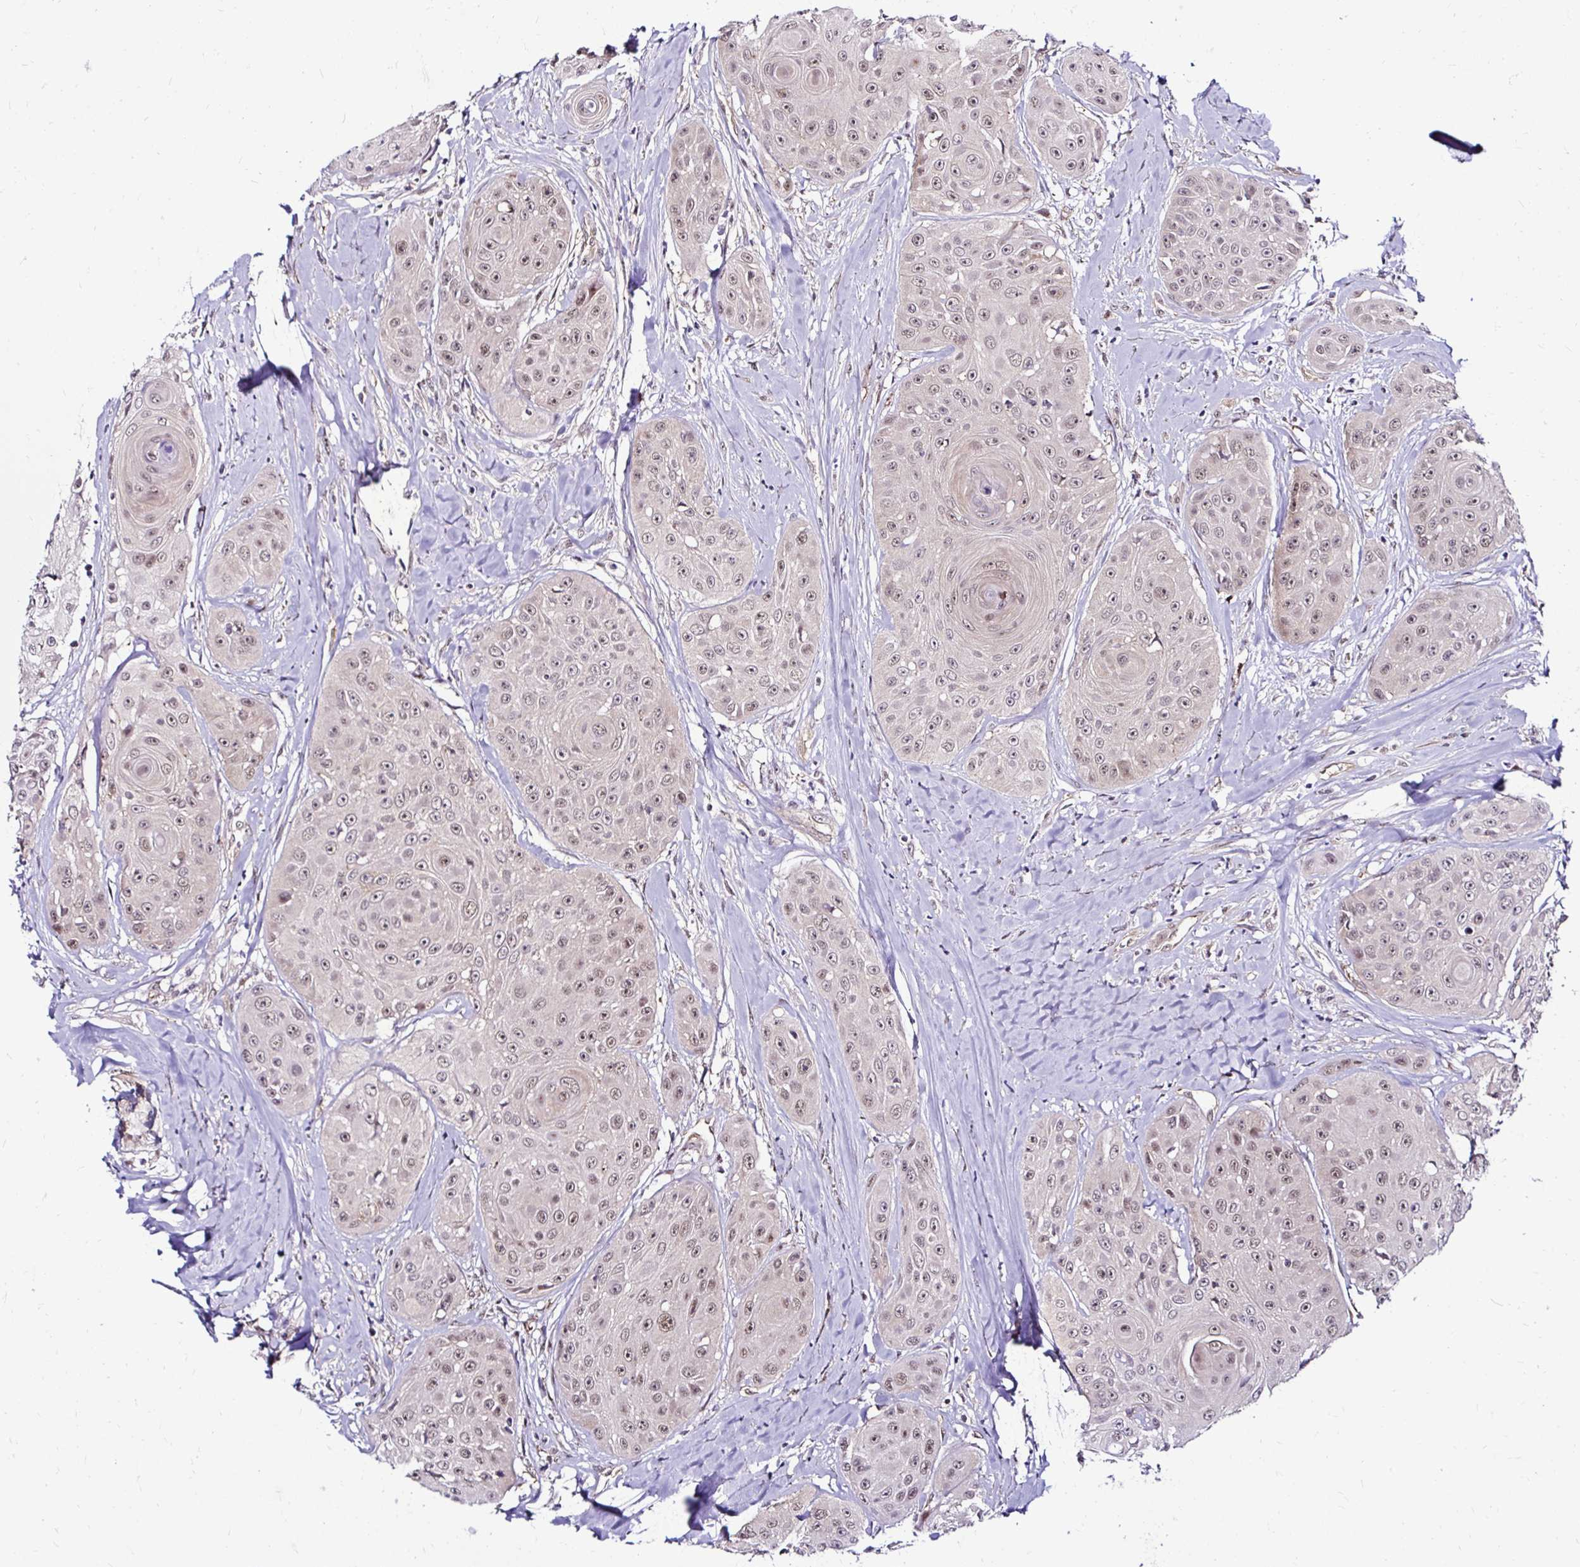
{"staining": {"intensity": "moderate", "quantity": ">75%", "location": "nuclear"}, "tissue": "head and neck cancer", "cell_type": "Tumor cells", "image_type": "cancer", "snomed": [{"axis": "morphology", "description": "Squamous cell carcinoma, NOS"}, {"axis": "topography", "description": "Head-Neck"}], "caption": "Immunohistochemistry (IHC) of human head and neck cancer displays medium levels of moderate nuclear positivity in about >75% of tumor cells. (DAB IHC with brightfield microscopy, high magnification).", "gene": "PSMD3", "patient": {"sex": "male", "age": 83}}